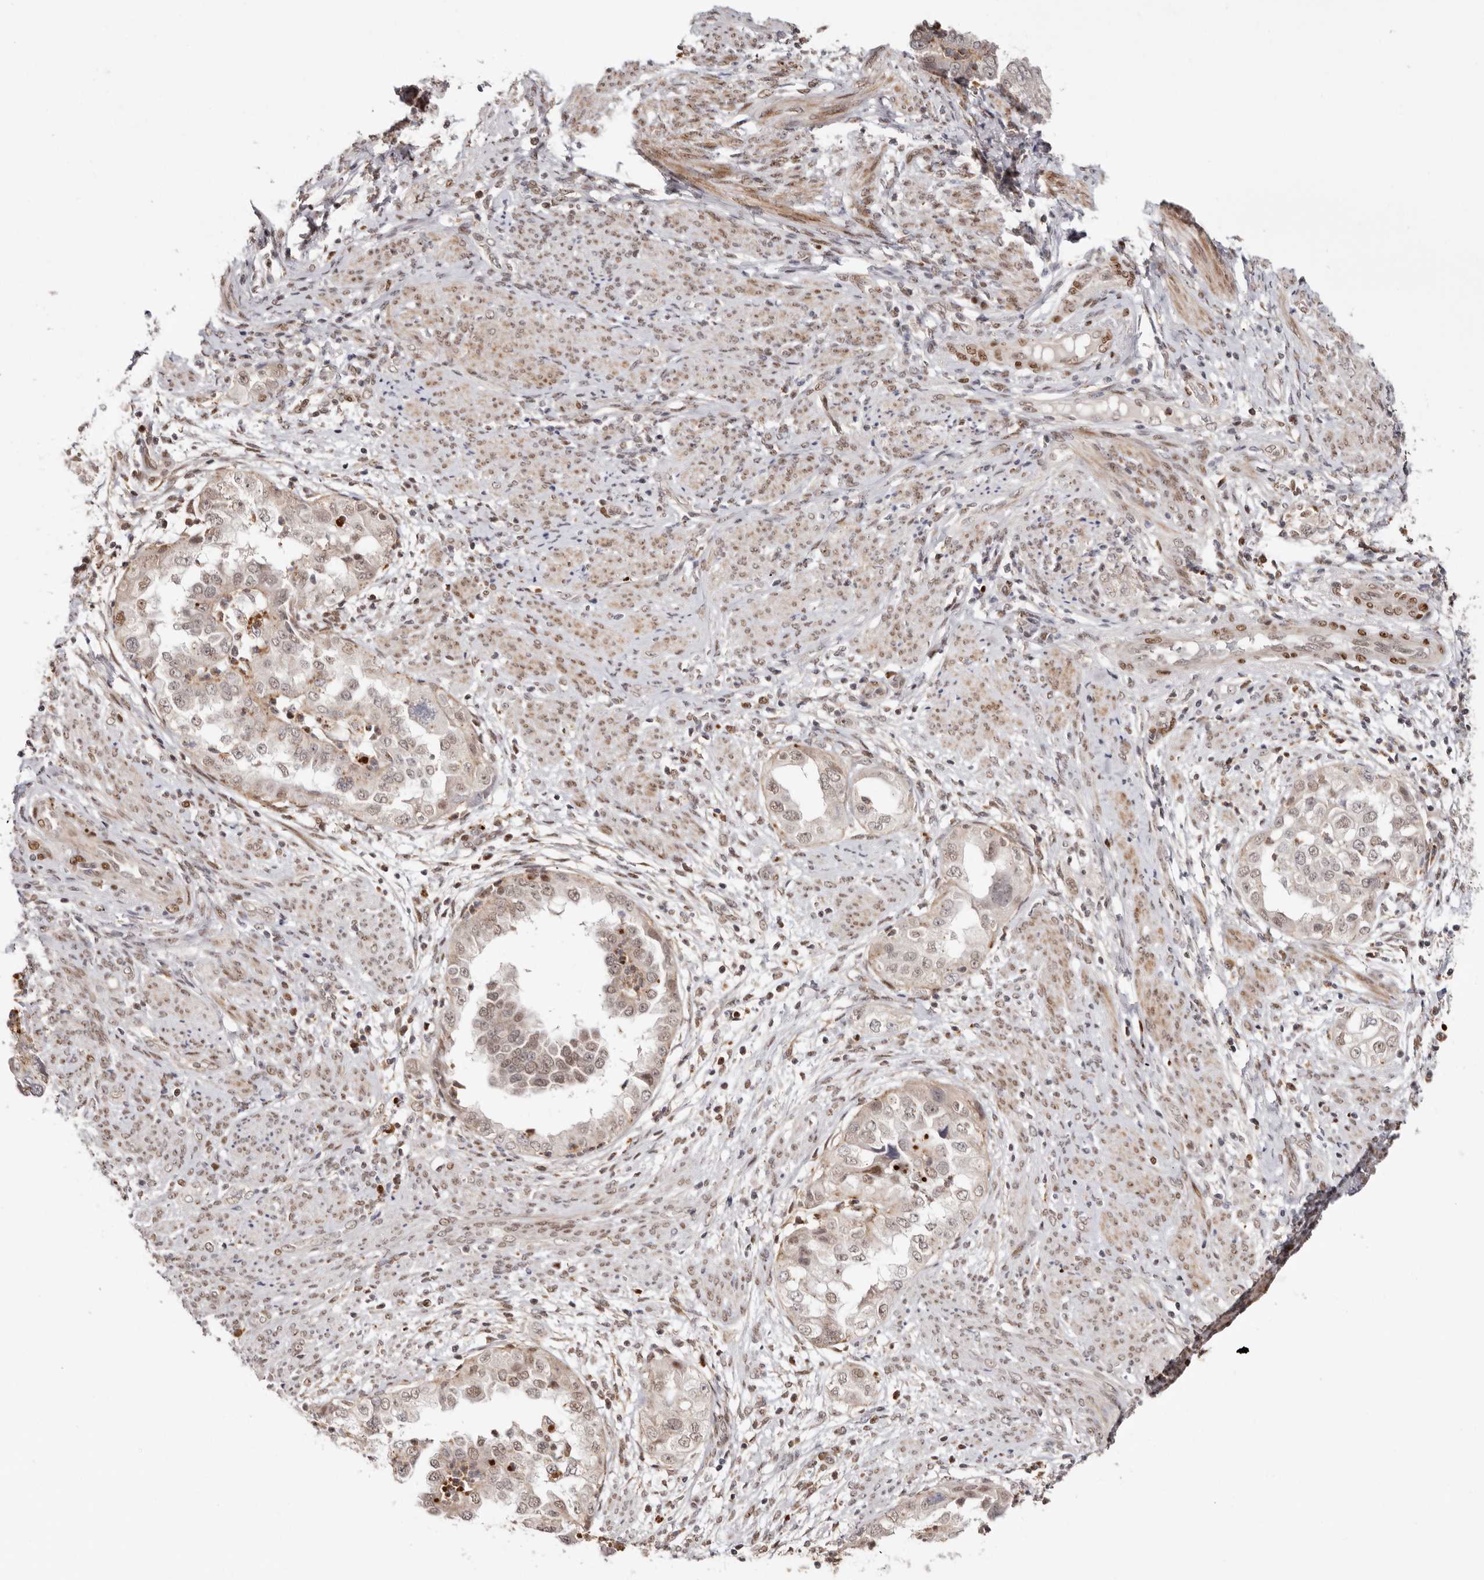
{"staining": {"intensity": "weak", "quantity": "25%-75%", "location": "nuclear"}, "tissue": "endometrial cancer", "cell_type": "Tumor cells", "image_type": "cancer", "snomed": [{"axis": "morphology", "description": "Adenocarcinoma, NOS"}, {"axis": "topography", "description": "Endometrium"}], "caption": "Brown immunohistochemical staining in human endometrial cancer displays weak nuclear staining in about 25%-75% of tumor cells.", "gene": "SMAD7", "patient": {"sex": "female", "age": 85}}